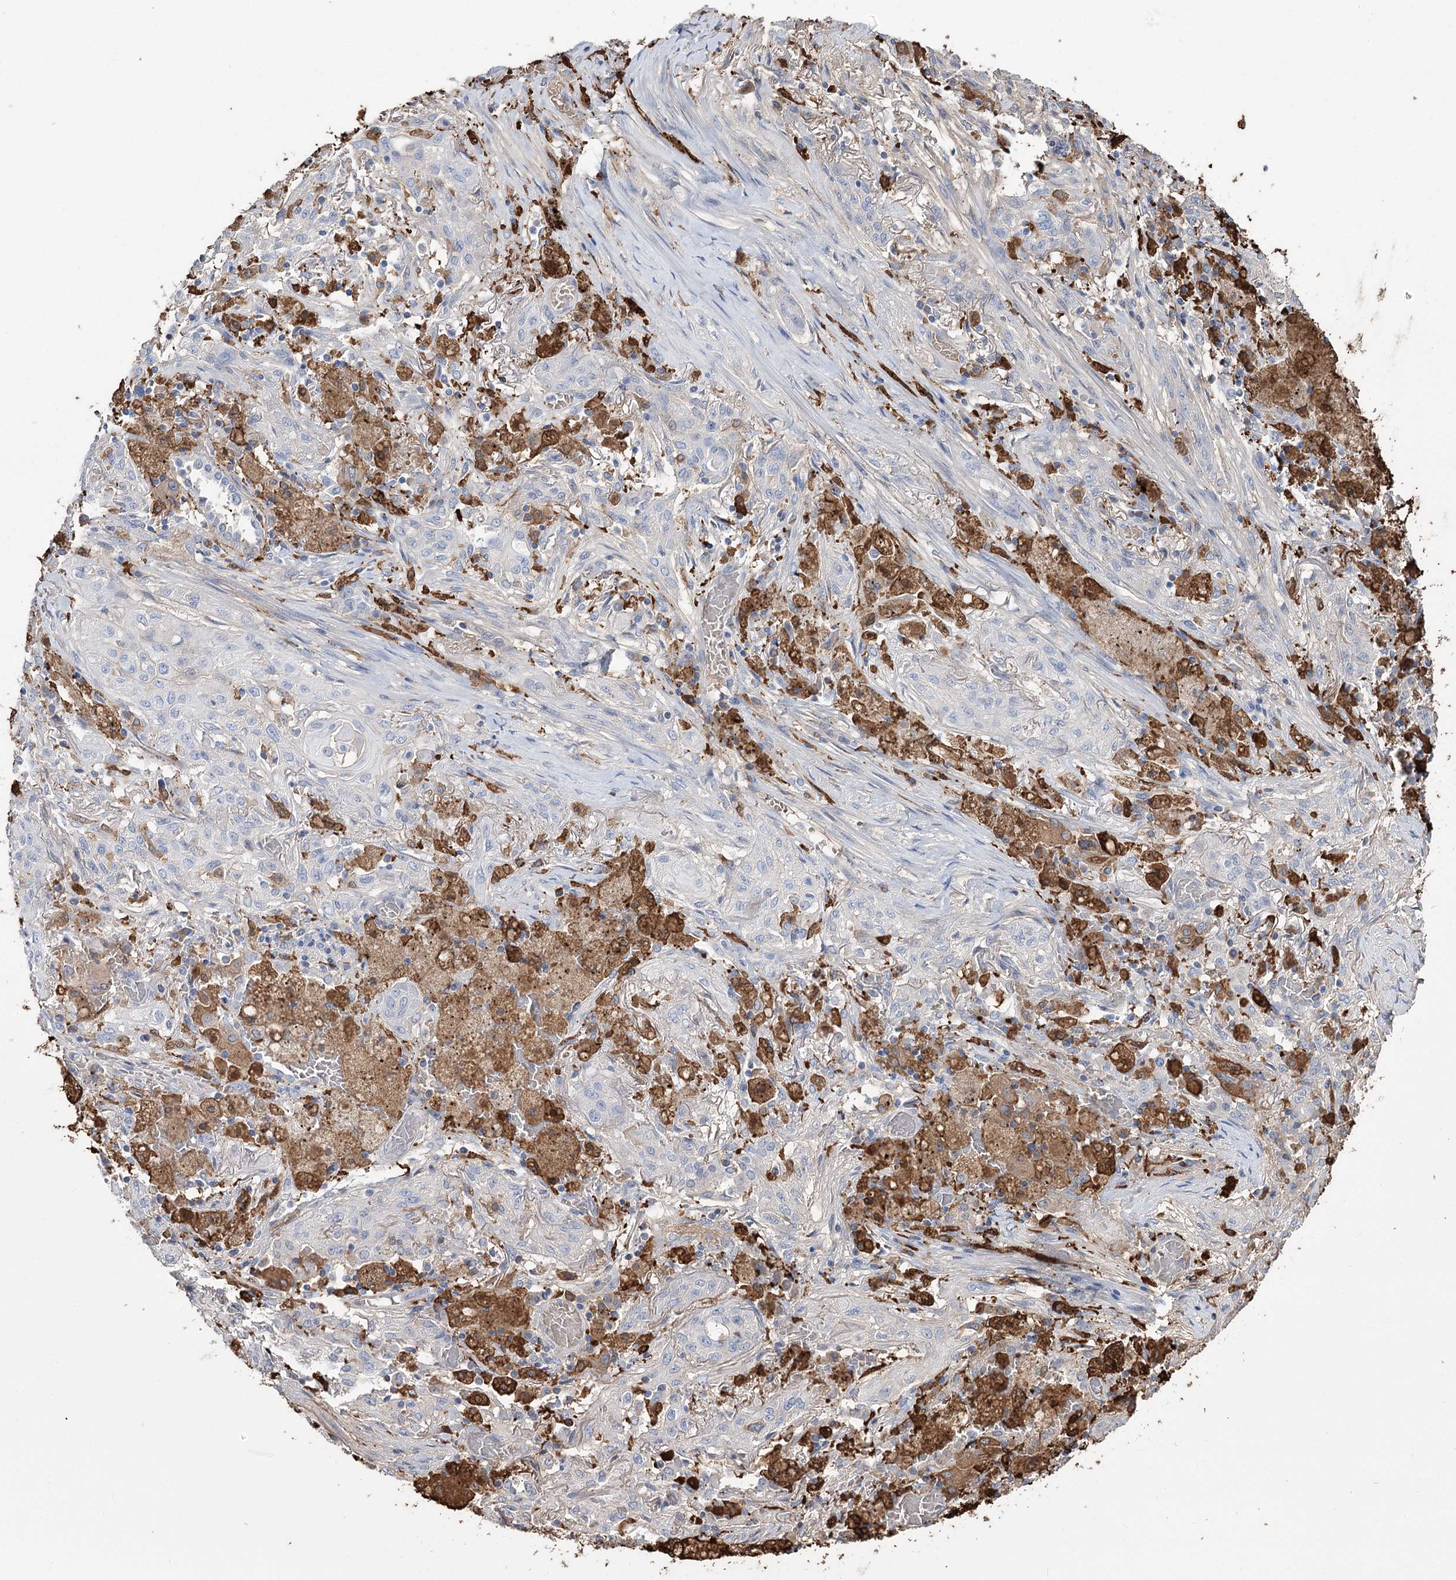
{"staining": {"intensity": "negative", "quantity": "none", "location": "none"}, "tissue": "lung cancer", "cell_type": "Tumor cells", "image_type": "cancer", "snomed": [{"axis": "morphology", "description": "Squamous cell carcinoma, NOS"}, {"axis": "topography", "description": "Lung"}], "caption": "Immunohistochemistry histopathology image of human lung cancer (squamous cell carcinoma) stained for a protein (brown), which displays no staining in tumor cells.", "gene": "ZNF622", "patient": {"sex": "female", "age": 47}}